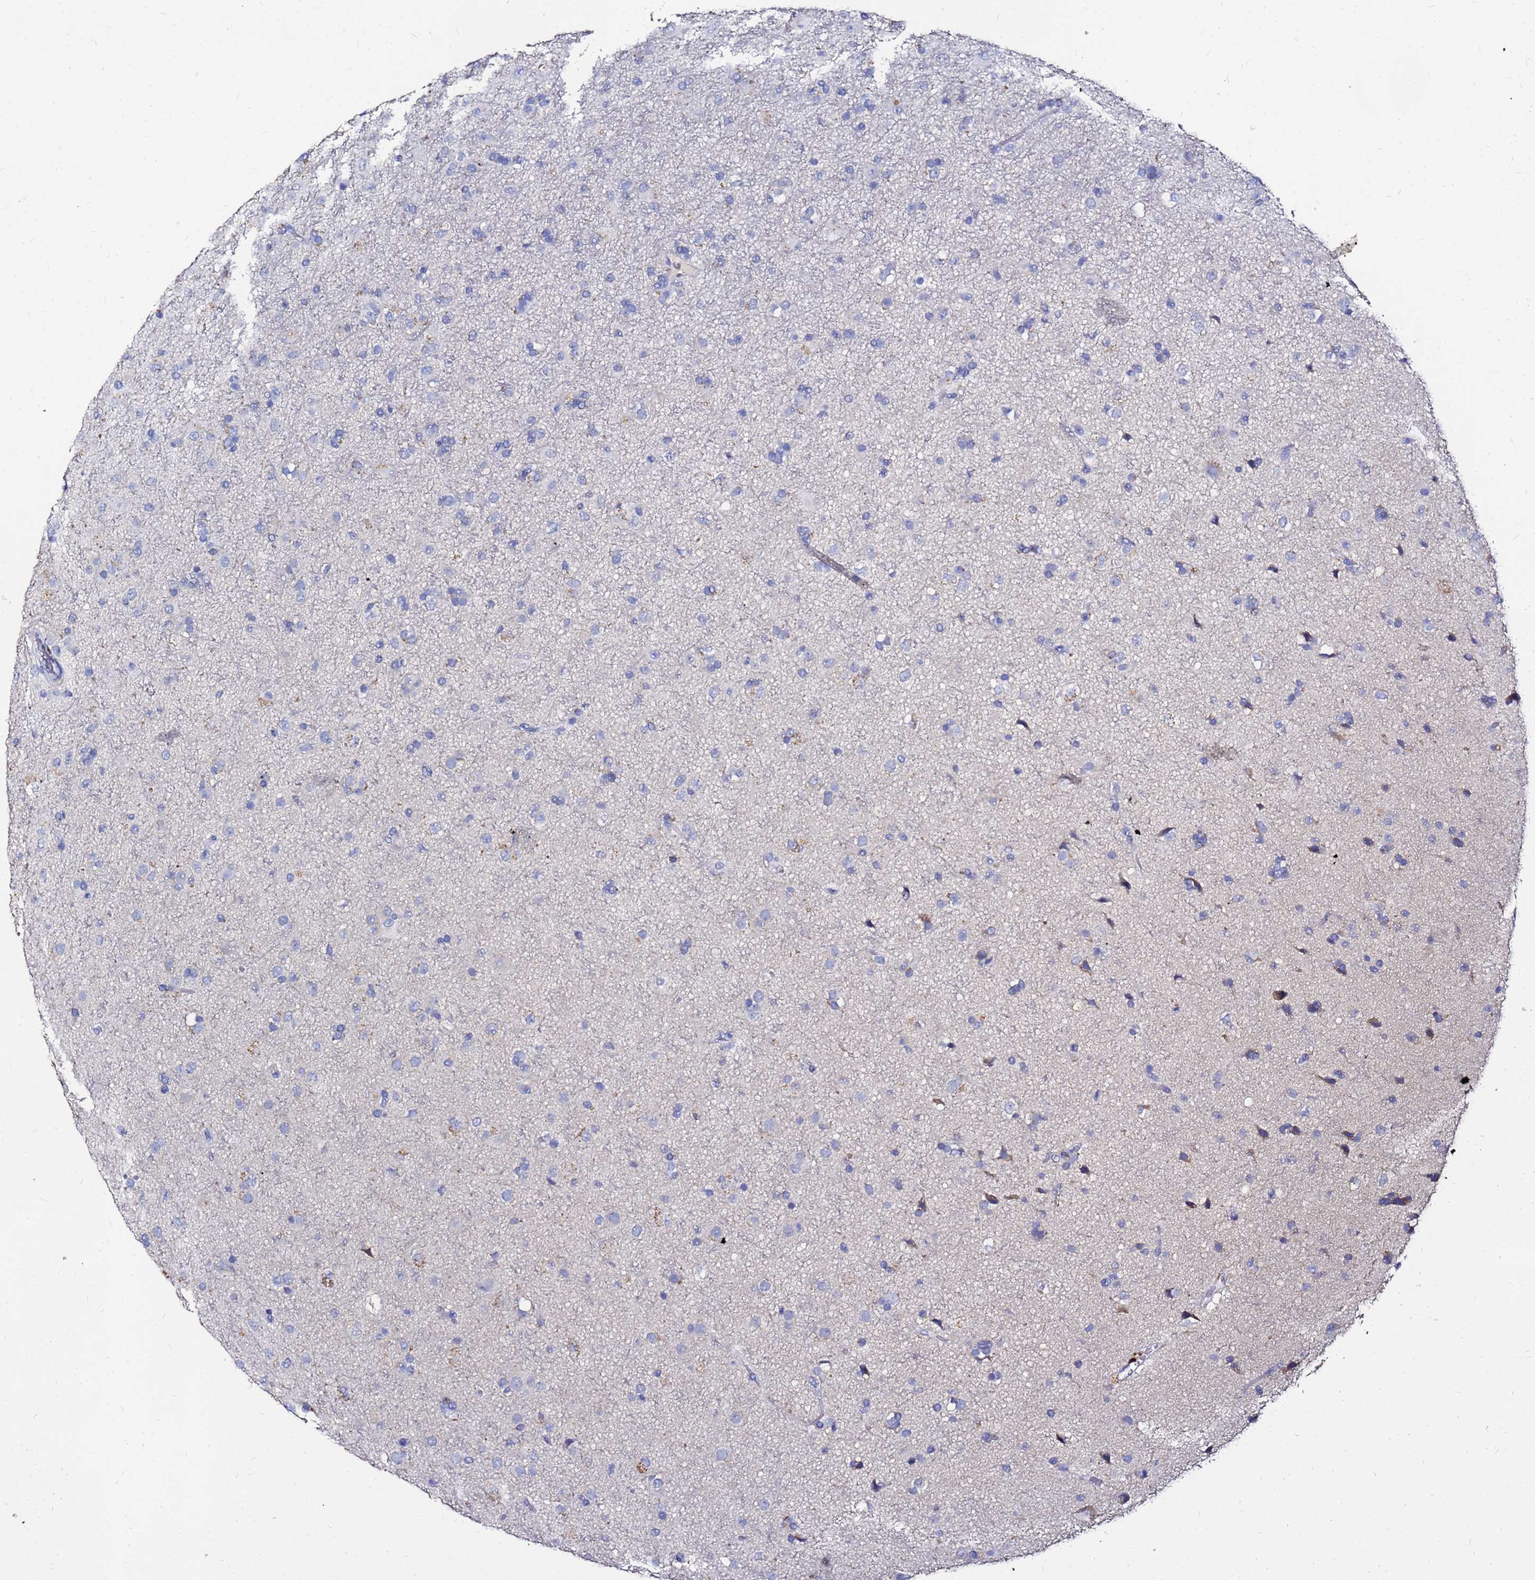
{"staining": {"intensity": "negative", "quantity": "none", "location": "none"}, "tissue": "glioma", "cell_type": "Tumor cells", "image_type": "cancer", "snomed": [{"axis": "morphology", "description": "Glioma, malignant, Low grade"}, {"axis": "topography", "description": "Brain"}], "caption": "Protein analysis of glioma demonstrates no significant staining in tumor cells.", "gene": "FAM183A", "patient": {"sex": "male", "age": 65}}